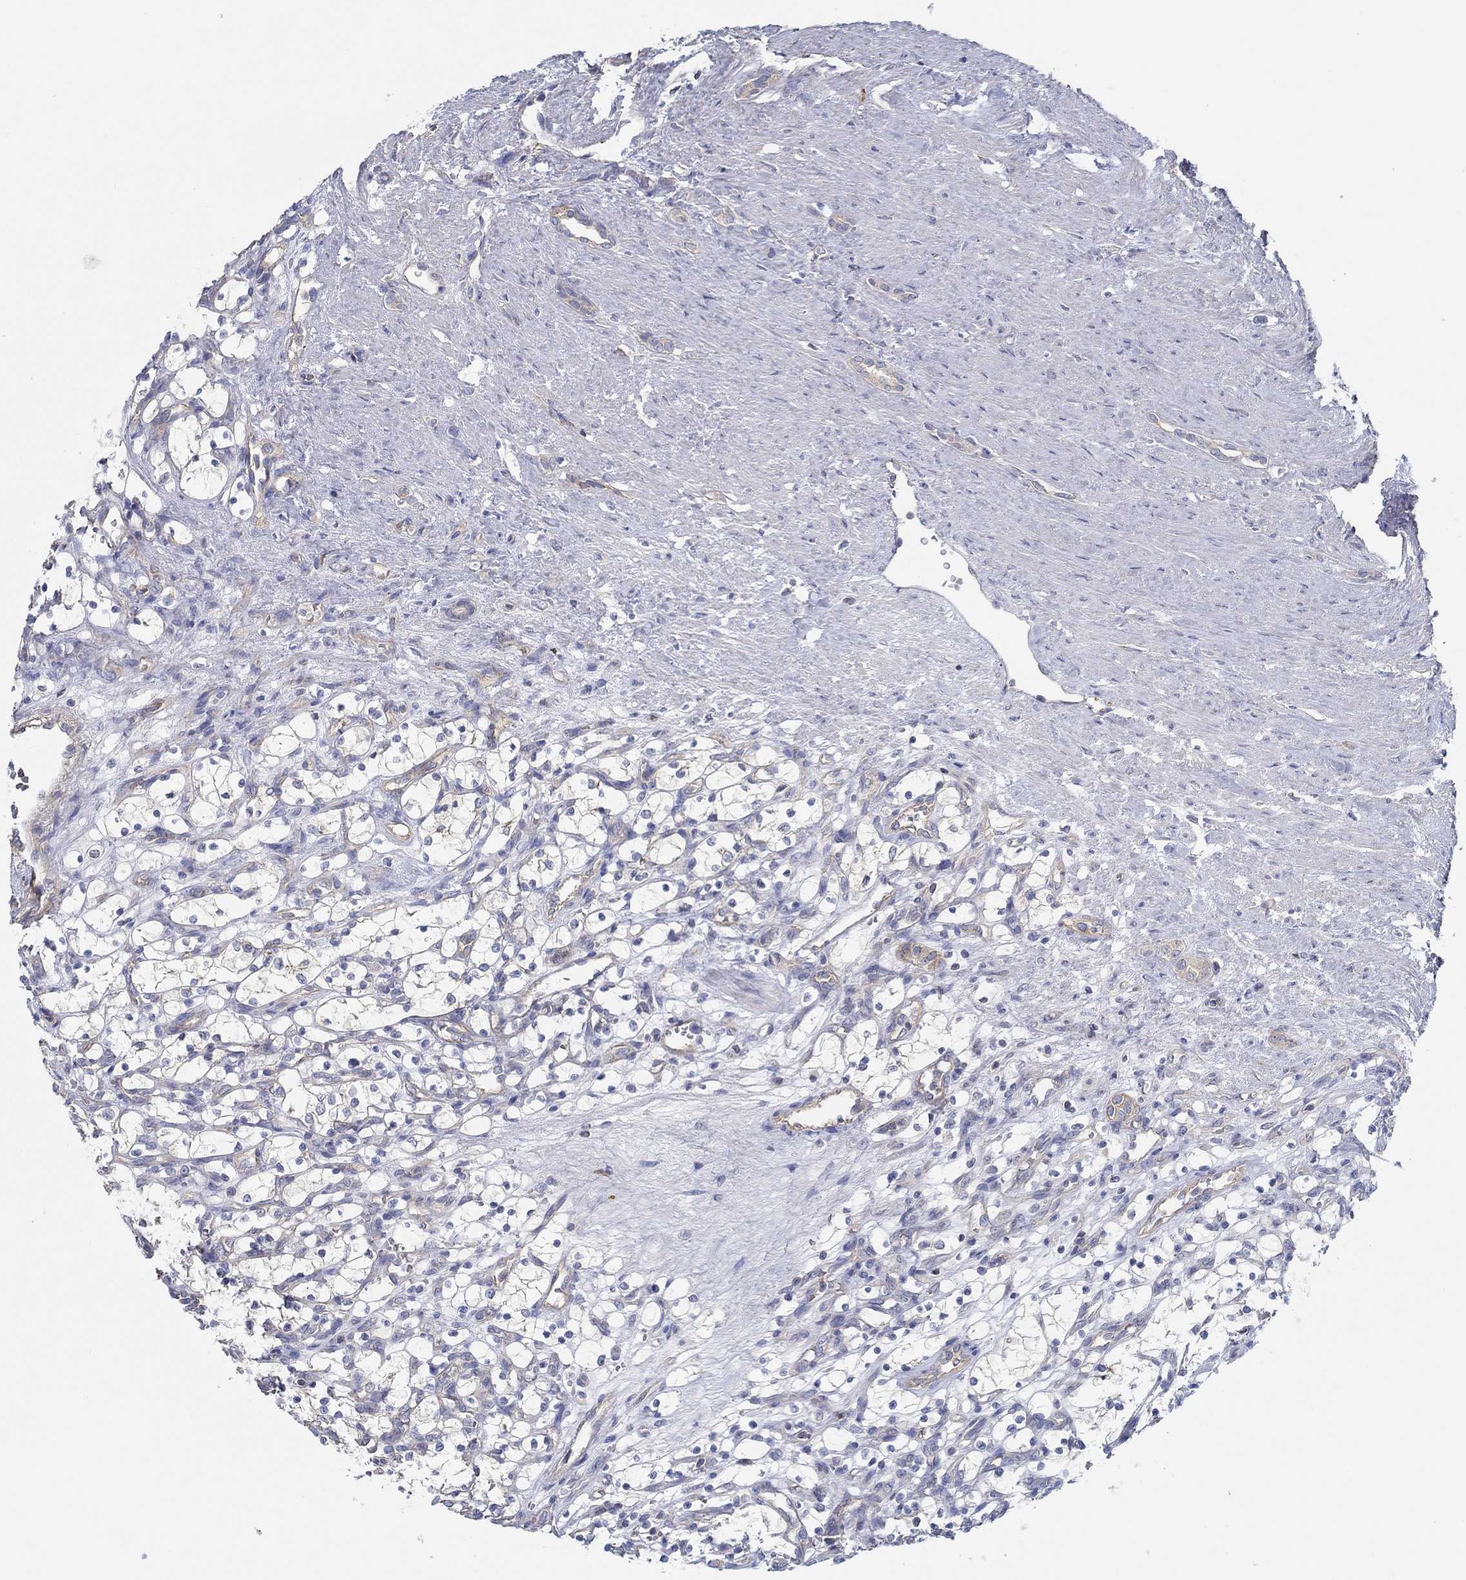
{"staining": {"intensity": "negative", "quantity": "none", "location": "none"}, "tissue": "renal cancer", "cell_type": "Tumor cells", "image_type": "cancer", "snomed": [{"axis": "morphology", "description": "Adenocarcinoma, NOS"}, {"axis": "topography", "description": "Kidney"}], "caption": "Immunohistochemistry (IHC) of adenocarcinoma (renal) demonstrates no positivity in tumor cells. (DAB immunohistochemistry (IHC) with hematoxylin counter stain).", "gene": "BBOF1", "patient": {"sex": "female", "age": 69}}